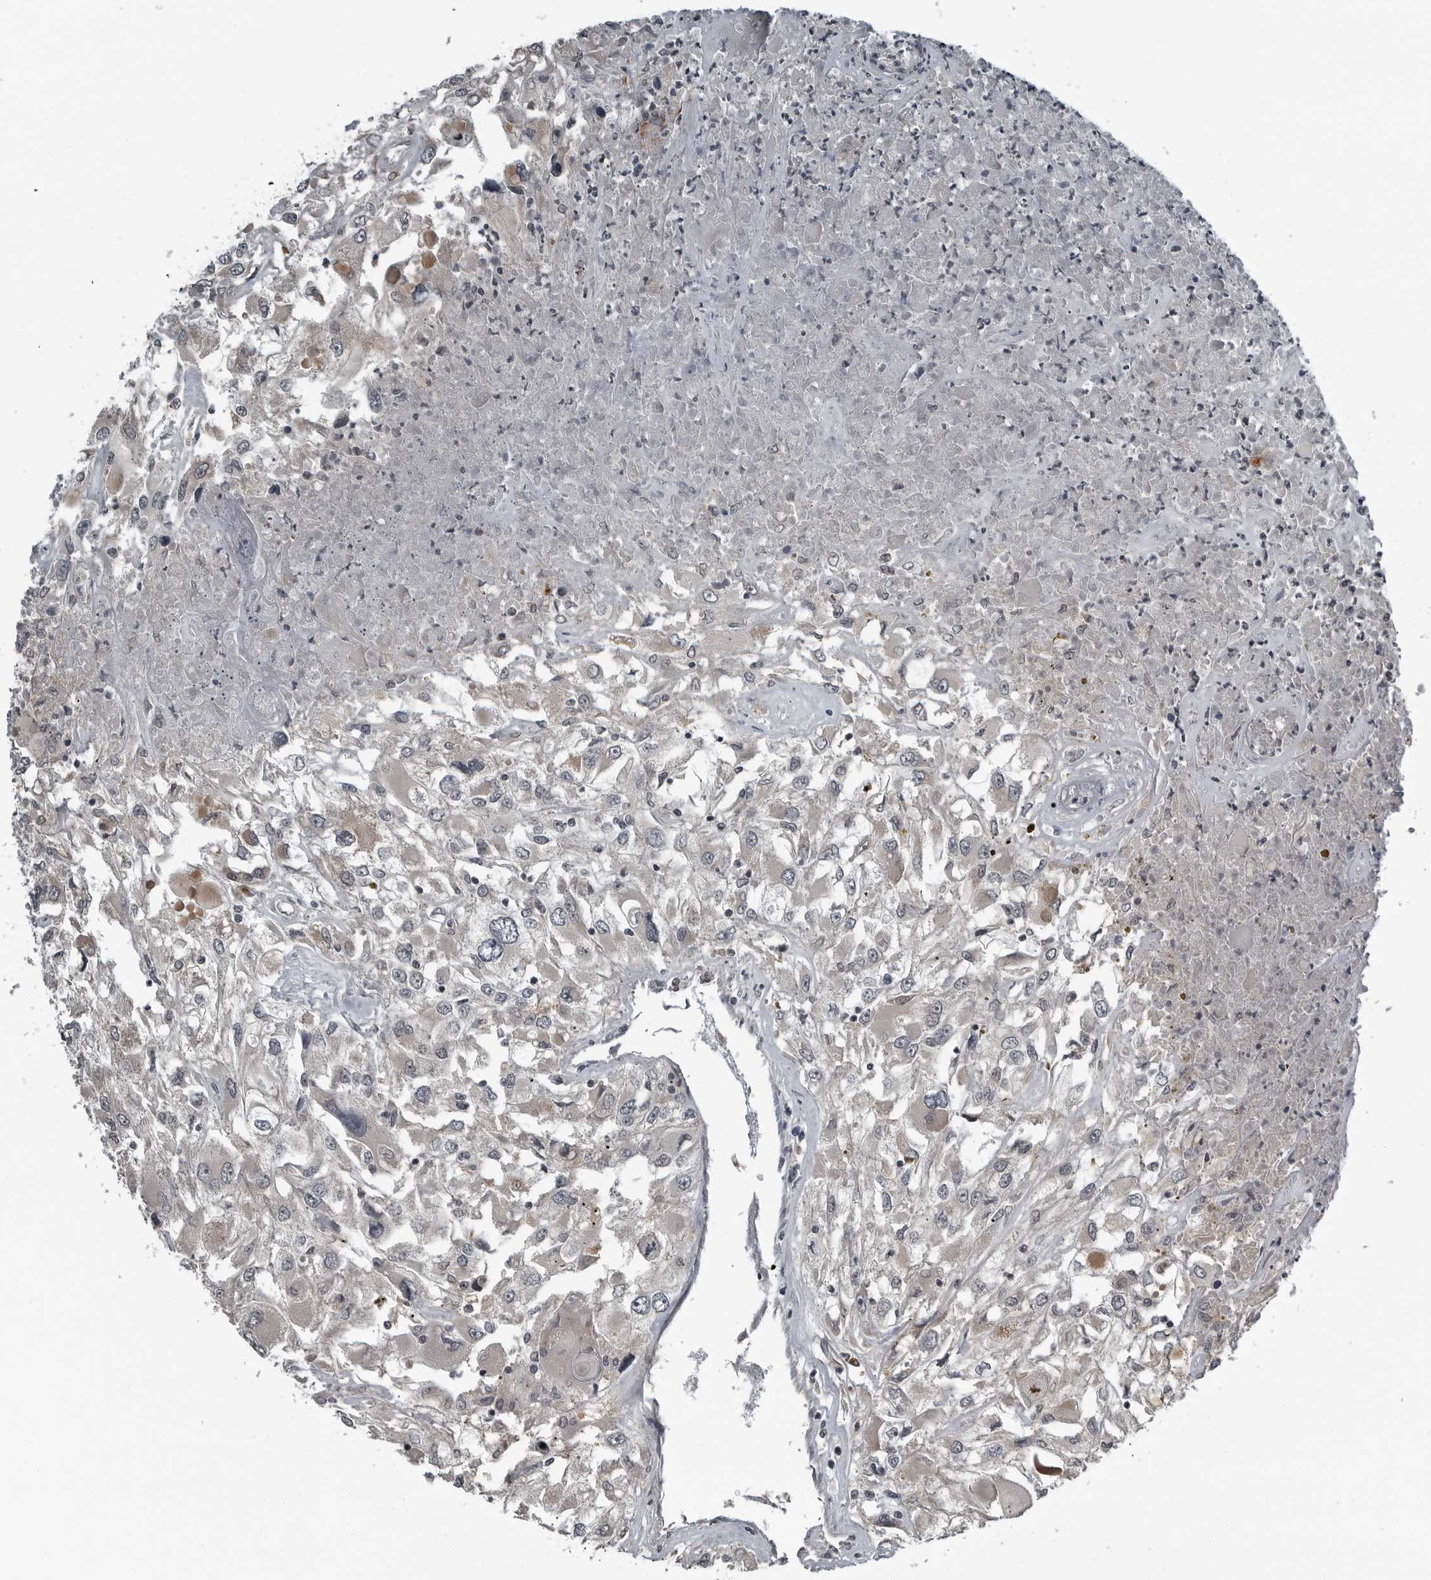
{"staining": {"intensity": "negative", "quantity": "none", "location": "none"}, "tissue": "renal cancer", "cell_type": "Tumor cells", "image_type": "cancer", "snomed": [{"axis": "morphology", "description": "Adenocarcinoma, NOS"}, {"axis": "topography", "description": "Kidney"}], "caption": "IHC of renal adenocarcinoma exhibits no staining in tumor cells.", "gene": "GAK", "patient": {"sex": "female", "age": 52}}